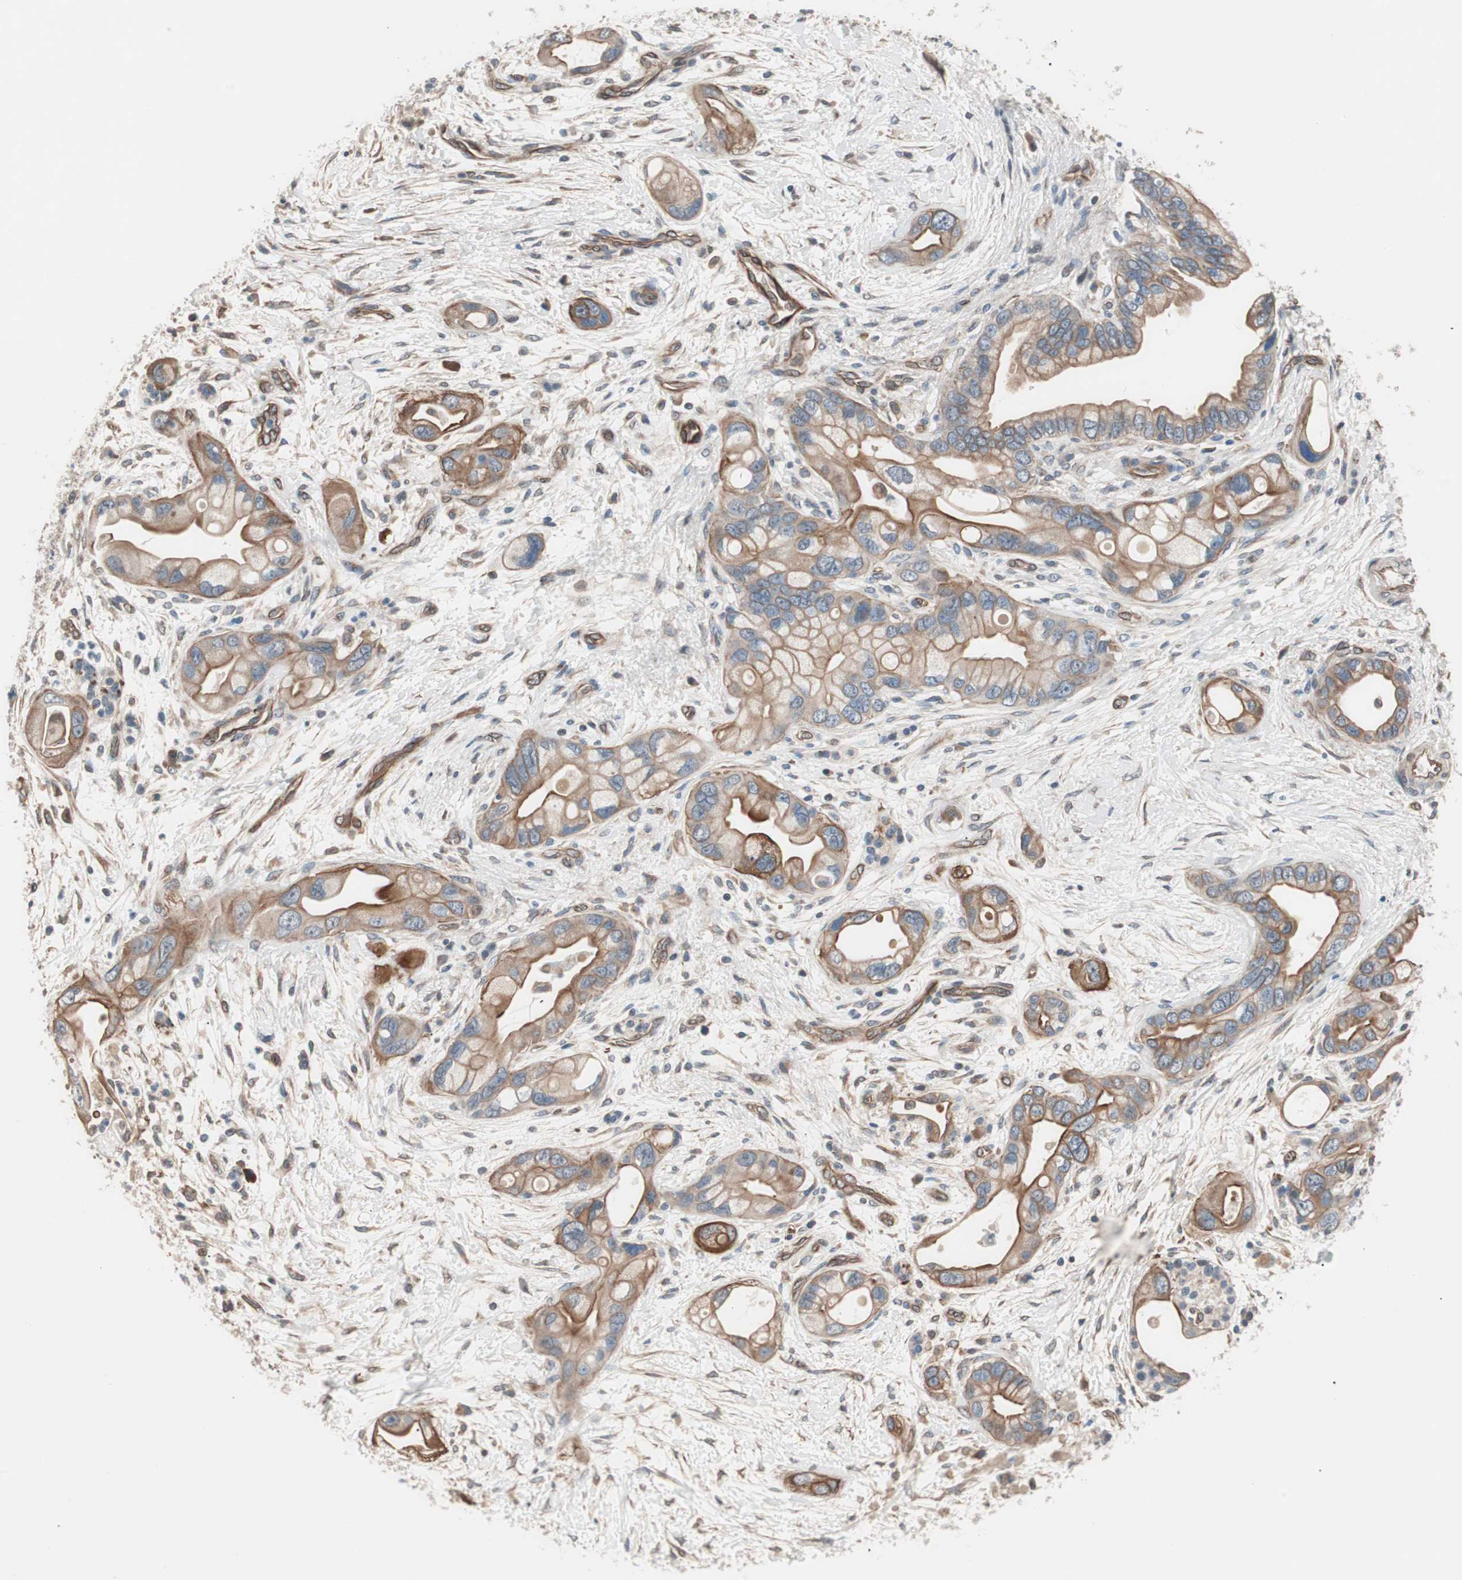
{"staining": {"intensity": "moderate", "quantity": ">75%", "location": "cytoplasmic/membranous"}, "tissue": "pancreatic cancer", "cell_type": "Tumor cells", "image_type": "cancer", "snomed": [{"axis": "morphology", "description": "Adenocarcinoma, NOS"}, {"axis": "topography", "description": "Pancreas"}], "caption": "Adenocarcinoma (pancreatic) stained for a protein reveals moderate cytoplasmic/membranous positivity in tumor cells. (DAB IHC with brightfield microscopy, high magnification).", "gene": "SMG1", "patient": {"sex": "female", "age": 77}}